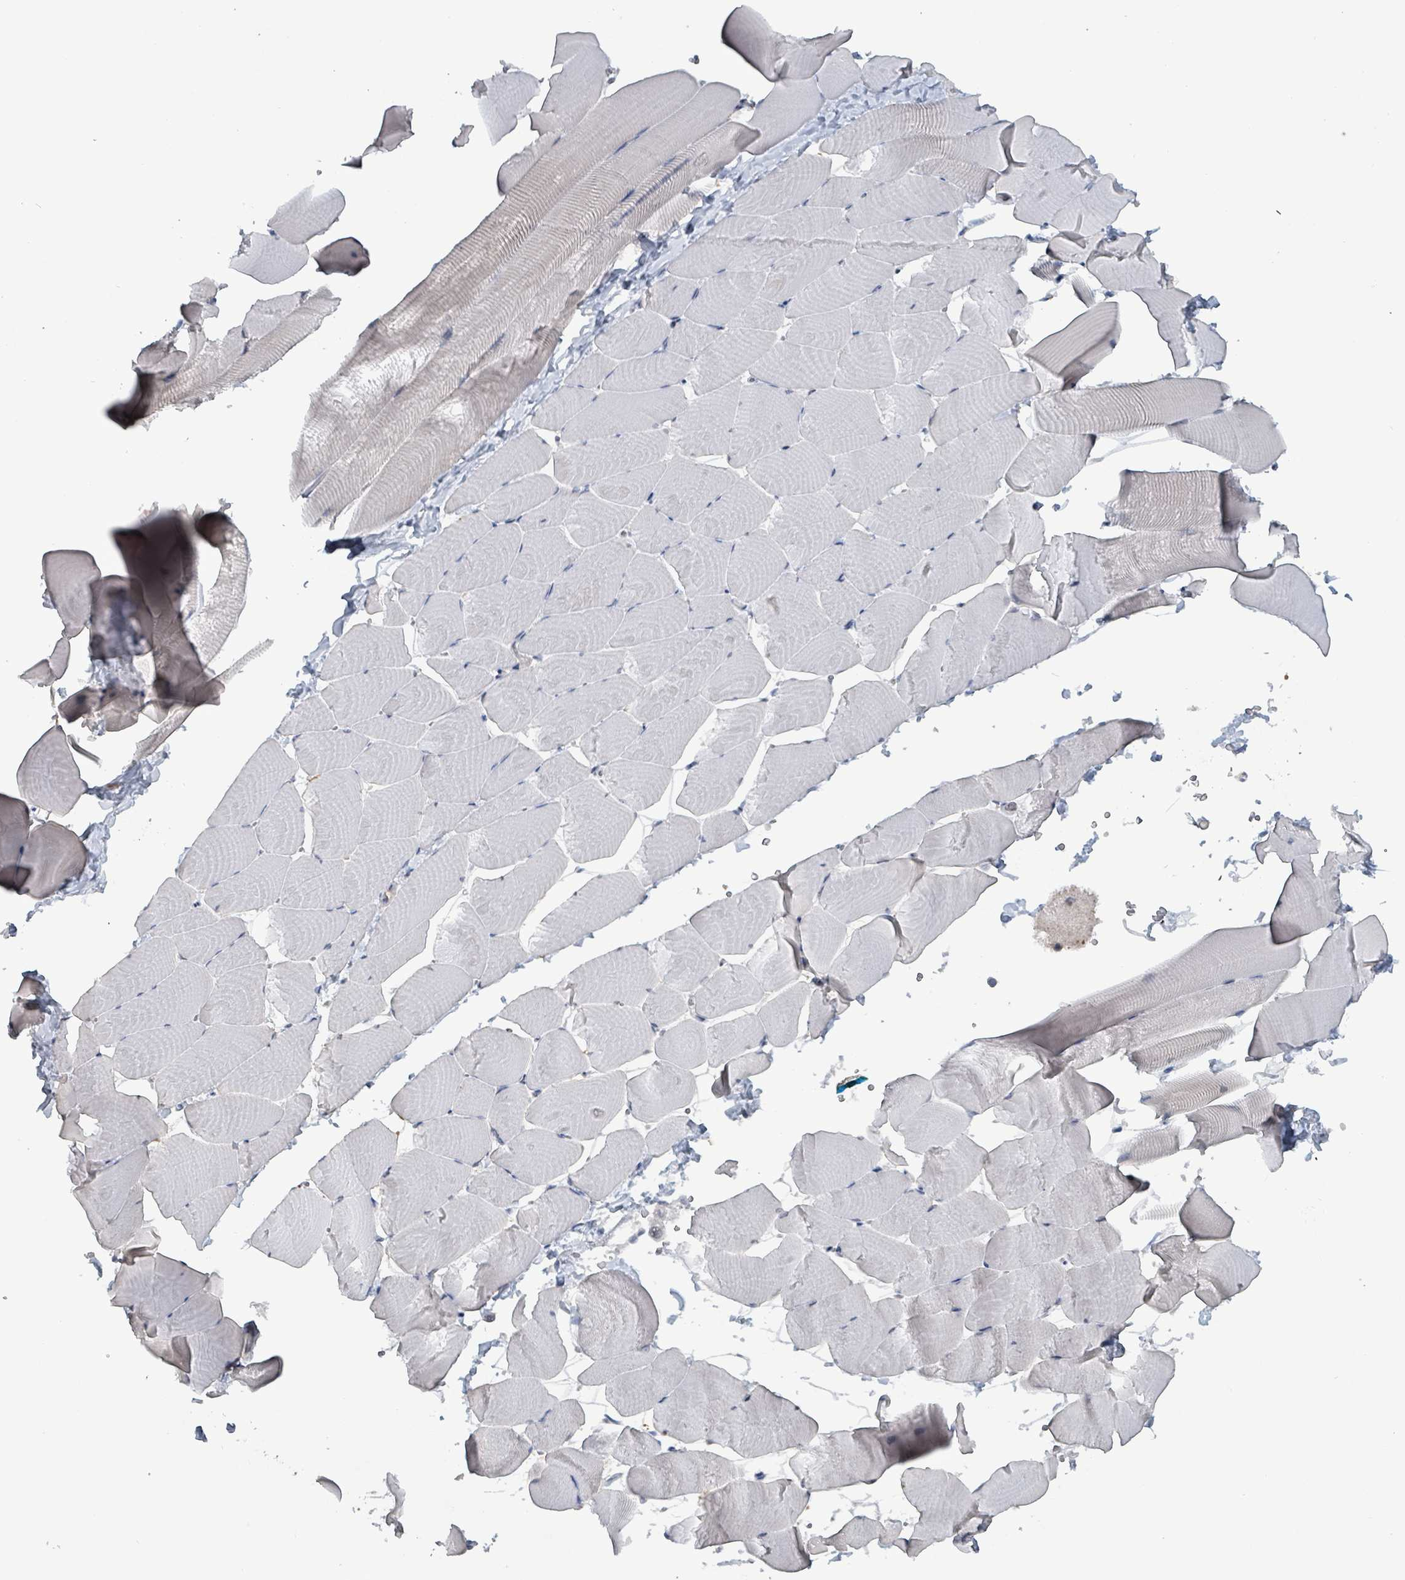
{"staining": {"intensity": "weak", "quantity": "25%-75%", "location": "nuclear"}, "tissue": "skeletal muscle", "cell_type": "Myocytes", "image_type": "normal", "snomed": [{"axis": "morphology", "description": "Normal tissue, NOS"}, {"axis": "topography", "description": "Skeletal muscle"}], "caption": "High-power microscopy captured an immunohistochemistry (IHC) image of normal skeletal muscle, revealing weak nuclear staining in approximately 25%-75% of myocytes.", "gene": "BIVM", "patient": {"sex": "male", "age": 25}}